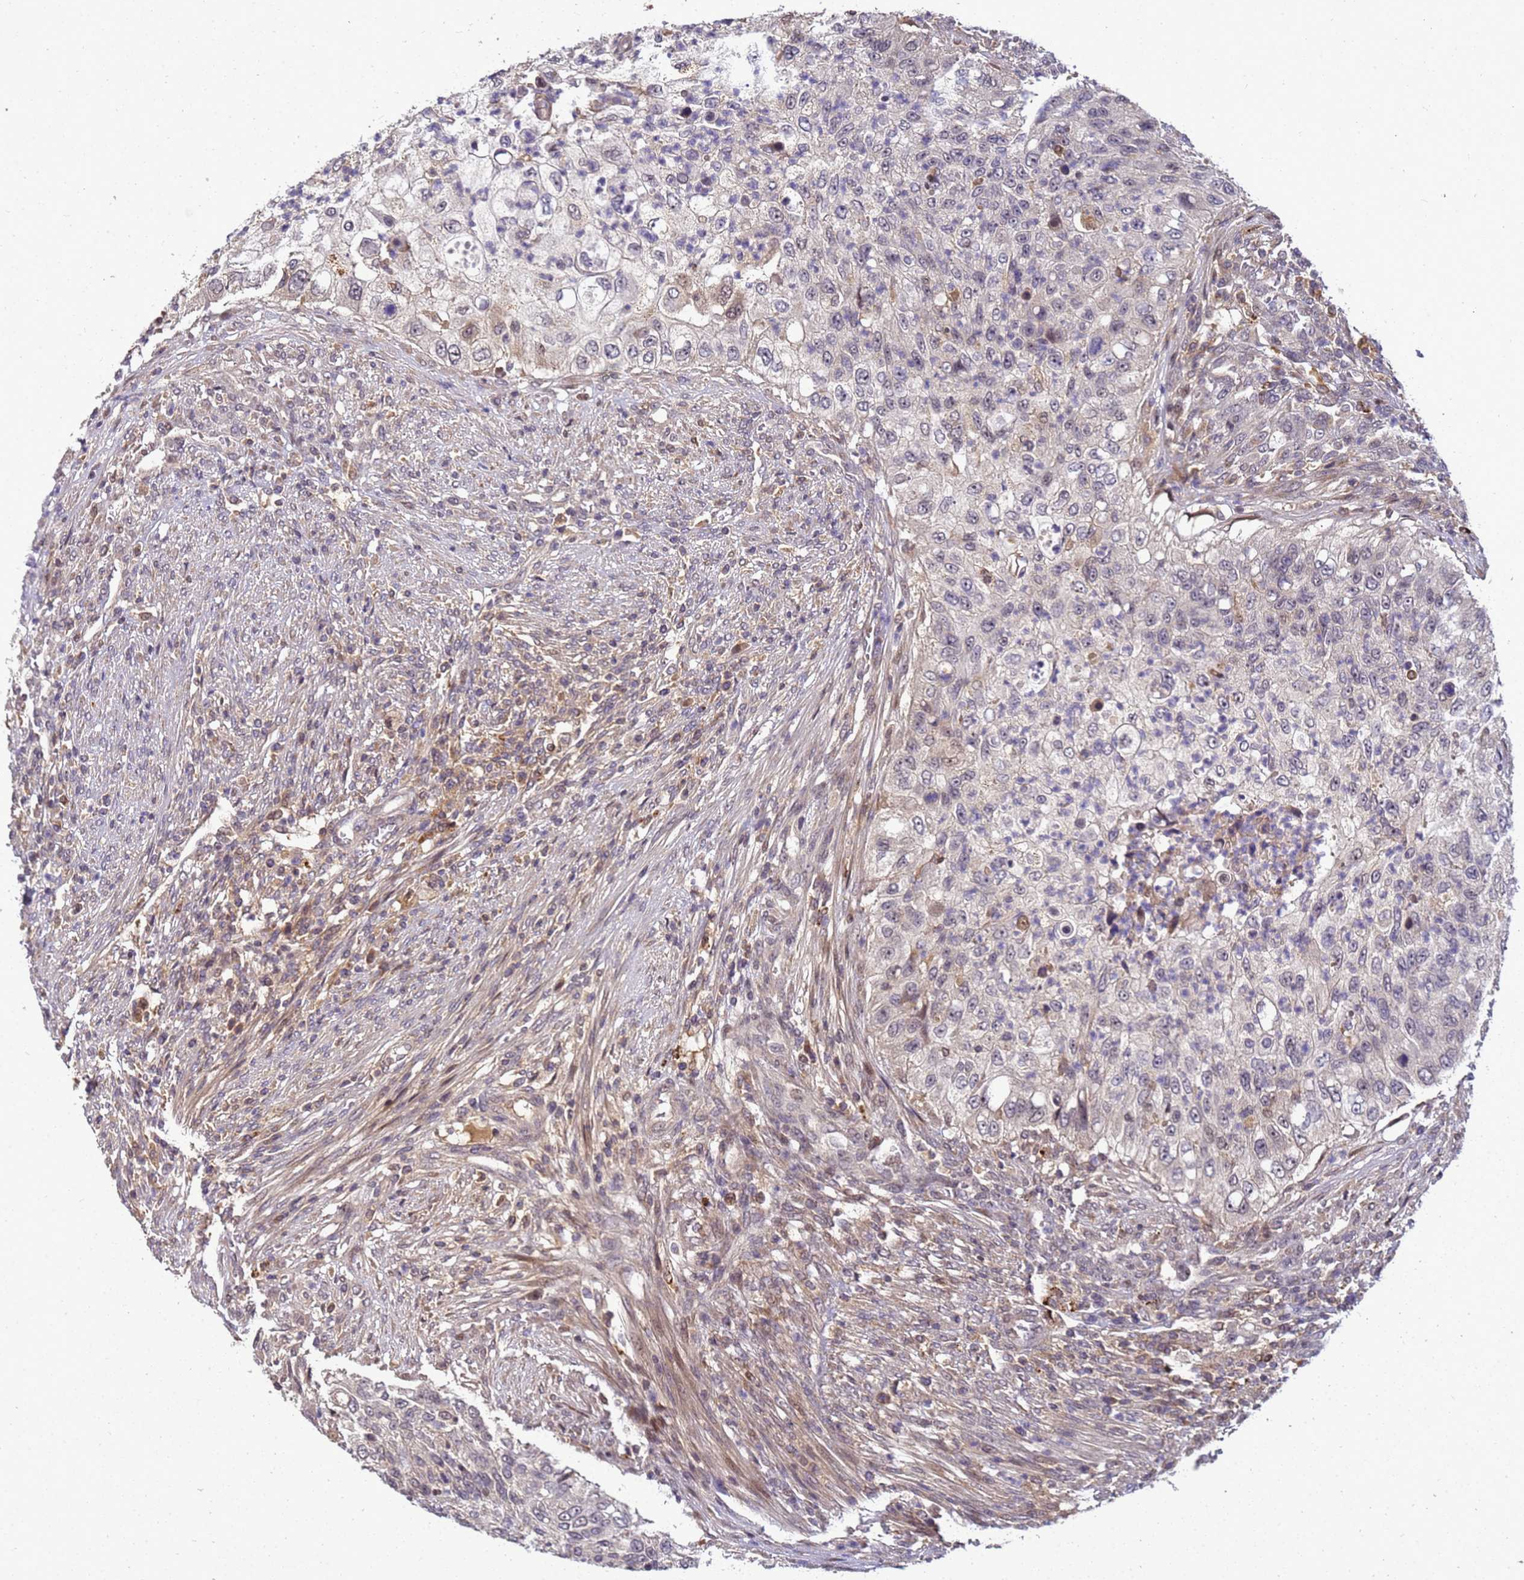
{"staining": {"intensity": "negative", "quantity": "none", "location": "none"}, "tissue": "urothelial cancer", "cell_type": "Tumor cells", "image_type": "cancer", "snomed": [{"axis": "morphology", "description": "Urothelial carcinoma, High grade"}, {"axis": "topography", "description": "Urinary bladder"}], "caption": "The histopathology image displays no staining of tumor cells in urothelial carcinoma (high-grade). The staining is performed using DAB brown chromogen with nuclei counter-stained in using hematoxylin.", "gene": "TMEM74B", "patient": {"sex": "female", "age": 60}}